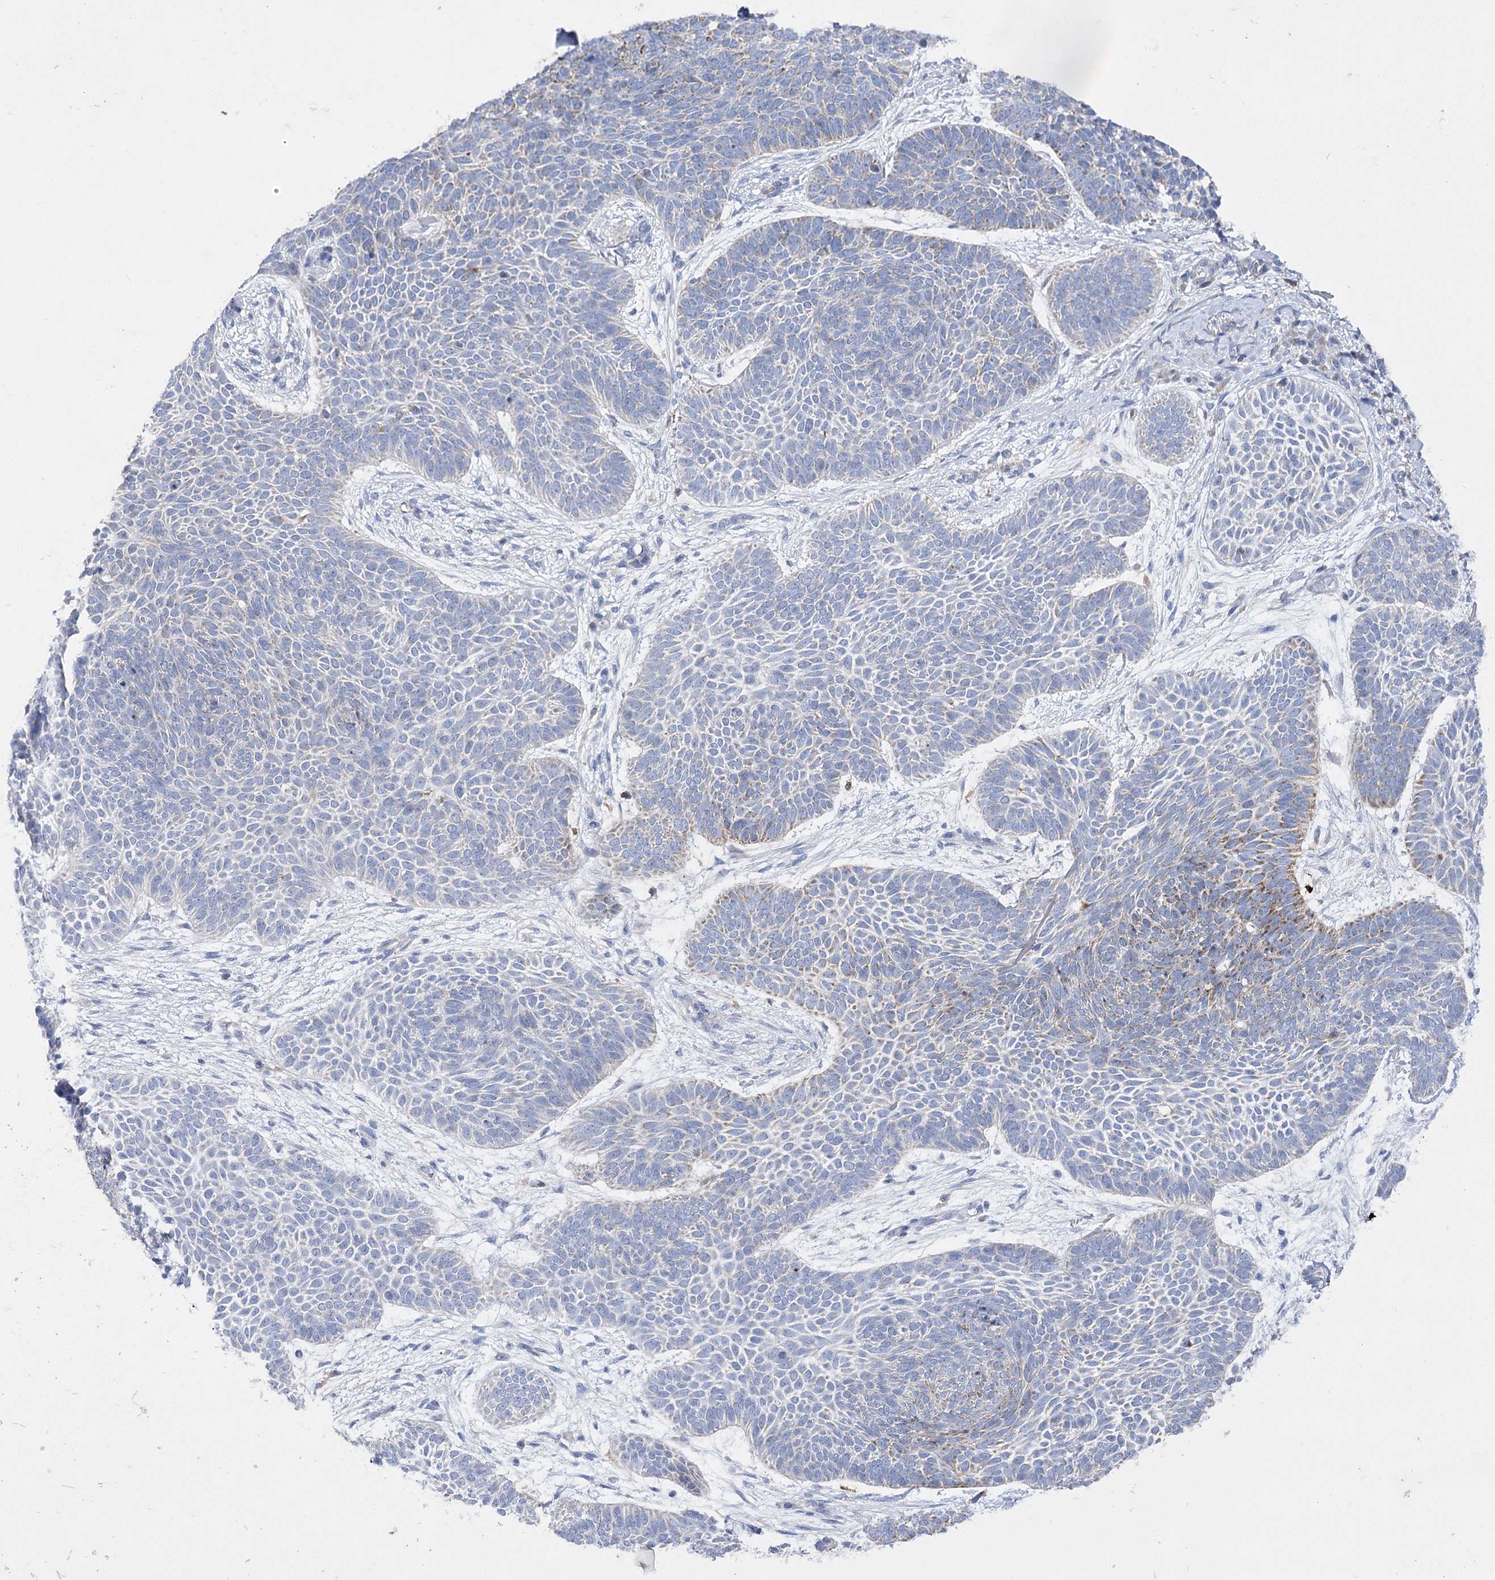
{"staining": {"intensity": "negative", "quantity": "none", "location": "none"}, "tissue": "skin cancer", "cell_type": "Tumor cells", "image_type": "cancer", "snomed": [{"axis": "morphology", "description": "Basal cell carcinoma"}, {"axis": "topography", "description": "Skin"}], "caption": "Basal cell carcinoma (skin) was stained to show a protein in brown. There is no significant staining in tumor cells.", "gene": "COX15", "patient": {"sex": "male", "age": 85}}